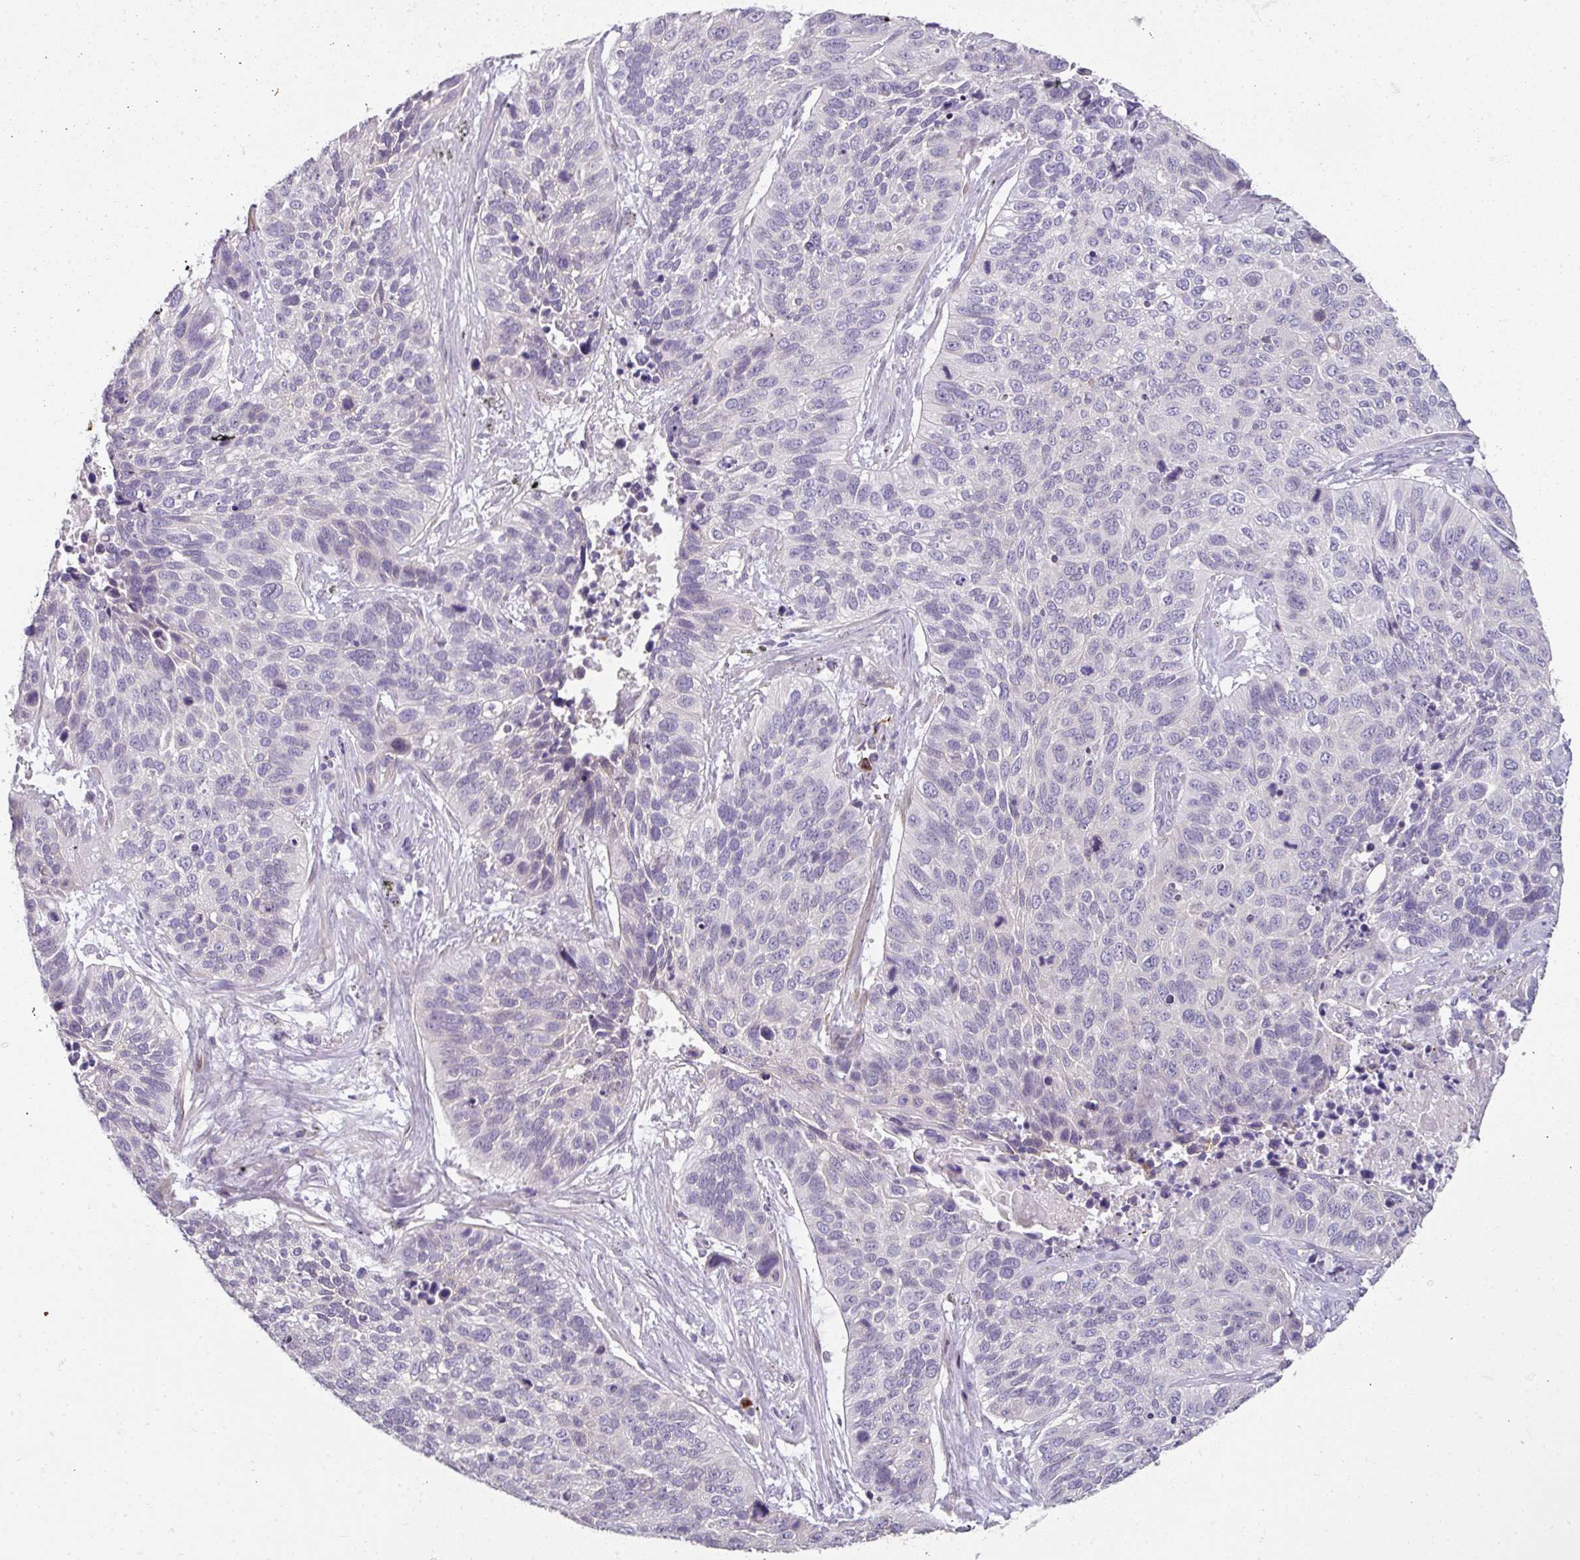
{"staining": {"intensity": "negative", "quantity": "none", "location": "none"}, "tissue": "lung cancer", "cell_type": "Tumor cells", "image_type": "cancer", "snomed": [{"axis": "morphology", "description": "Squamous cell carcinoma, NOS"}, {"axis": "topography", "description": "Lung"}], "caption": "The micrograph shows no significant staining in tumor cells of squamous cell carcinoma (lung).", "gene": "FHAD1", "patient": {"sex": "male", "age": 62}}